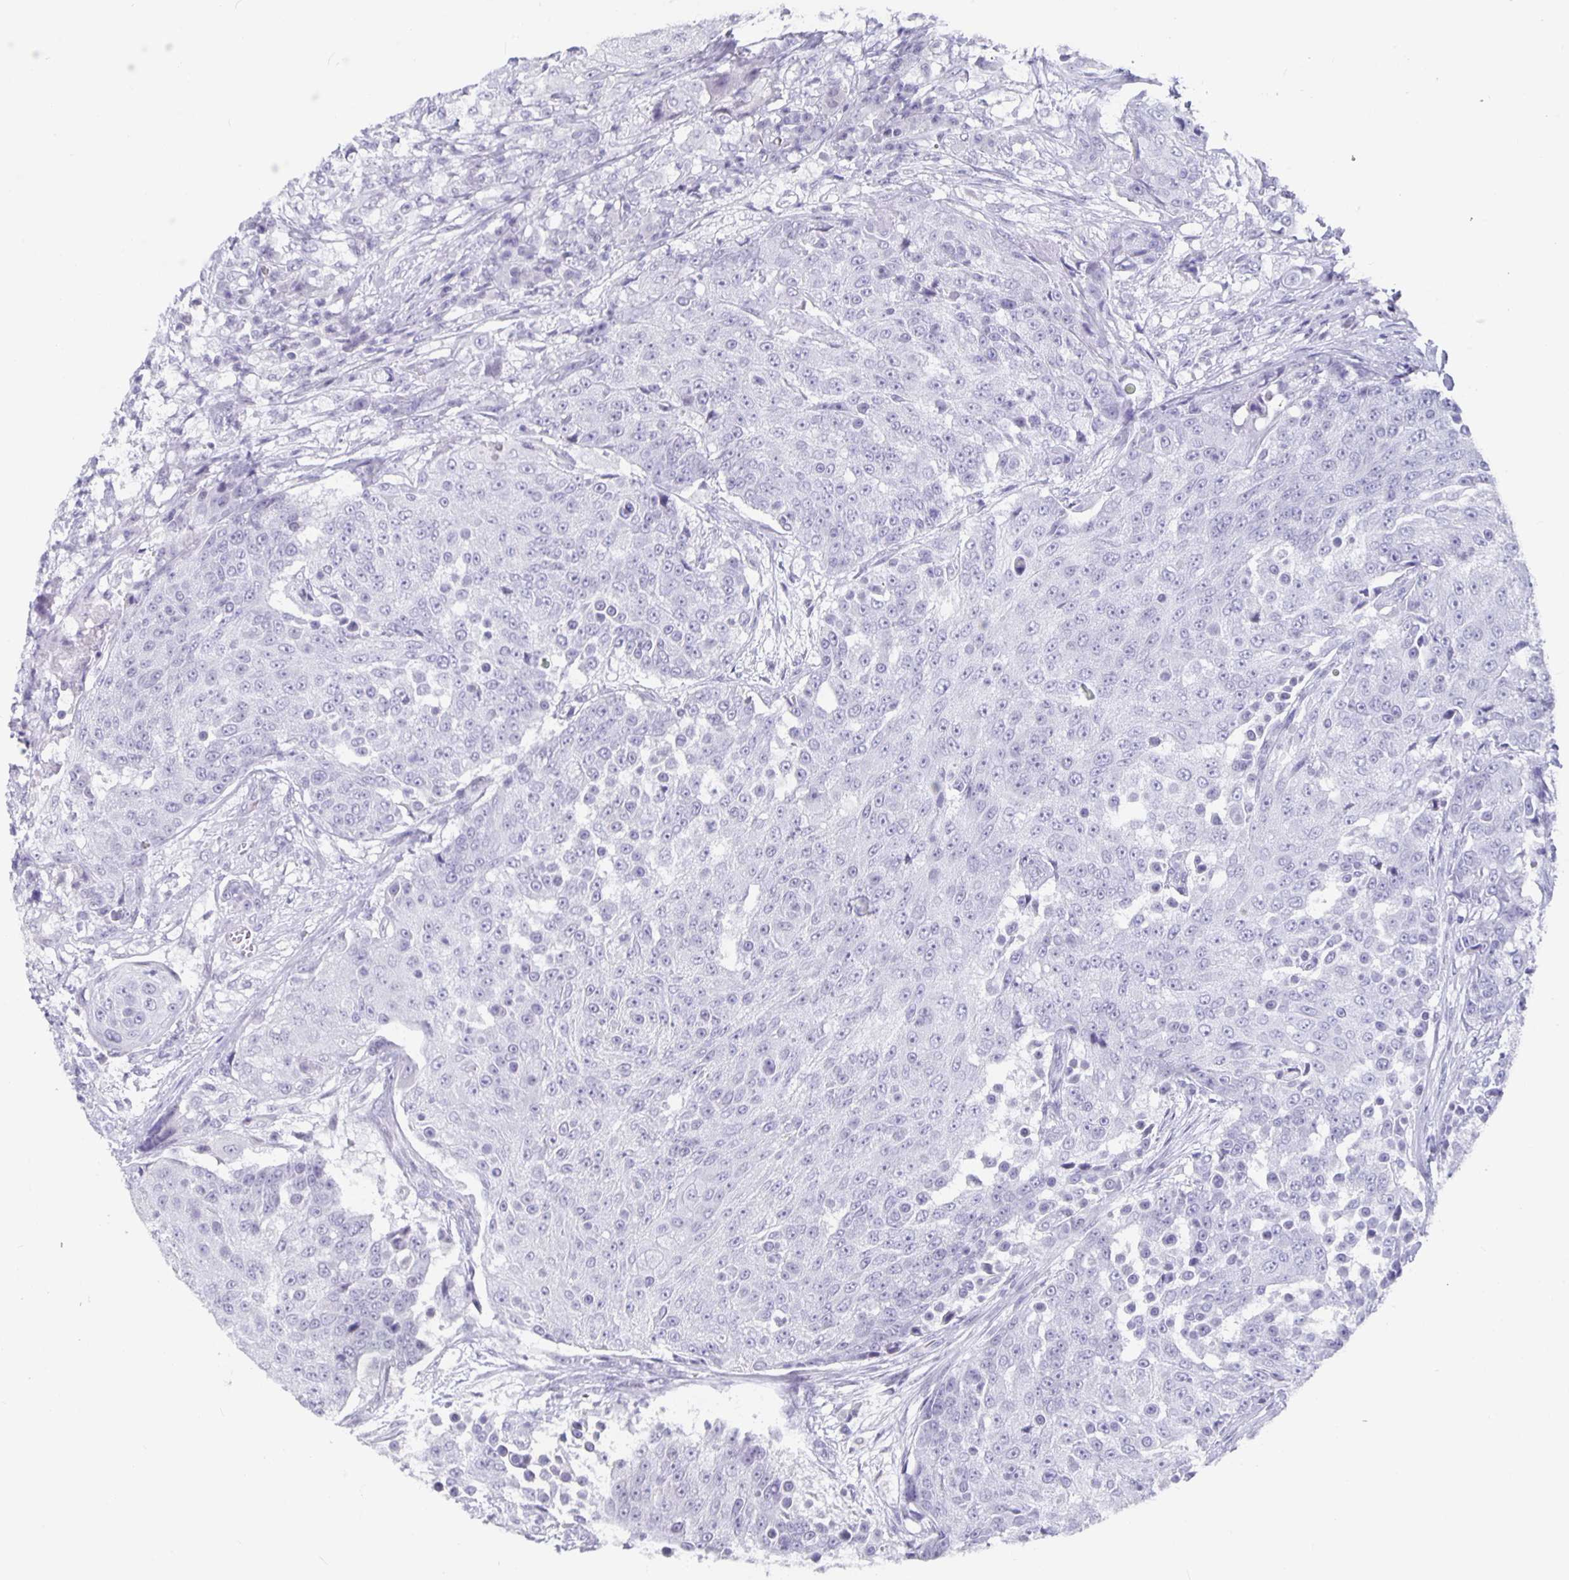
{"staining": {"intensity": "negative", "quantity": "none", "location": "none"}, "tissue": "urothelial cancer", "cell_type": "Tumor cells", "image_type": "cancer", "snomed": [{"axis": "morphology", "description": "Urothelial carcinoma, High grade"}, {"axis": "topography", "description": "Urinary bladder"}], "caption": "A histopathology image of urothelial cancer stained for a protein exhibits no brown staining in tumor cells. Nuclei are stained in blue.", "gene": "OLIG2", "patient": {"sex": "female", "age": 63}}